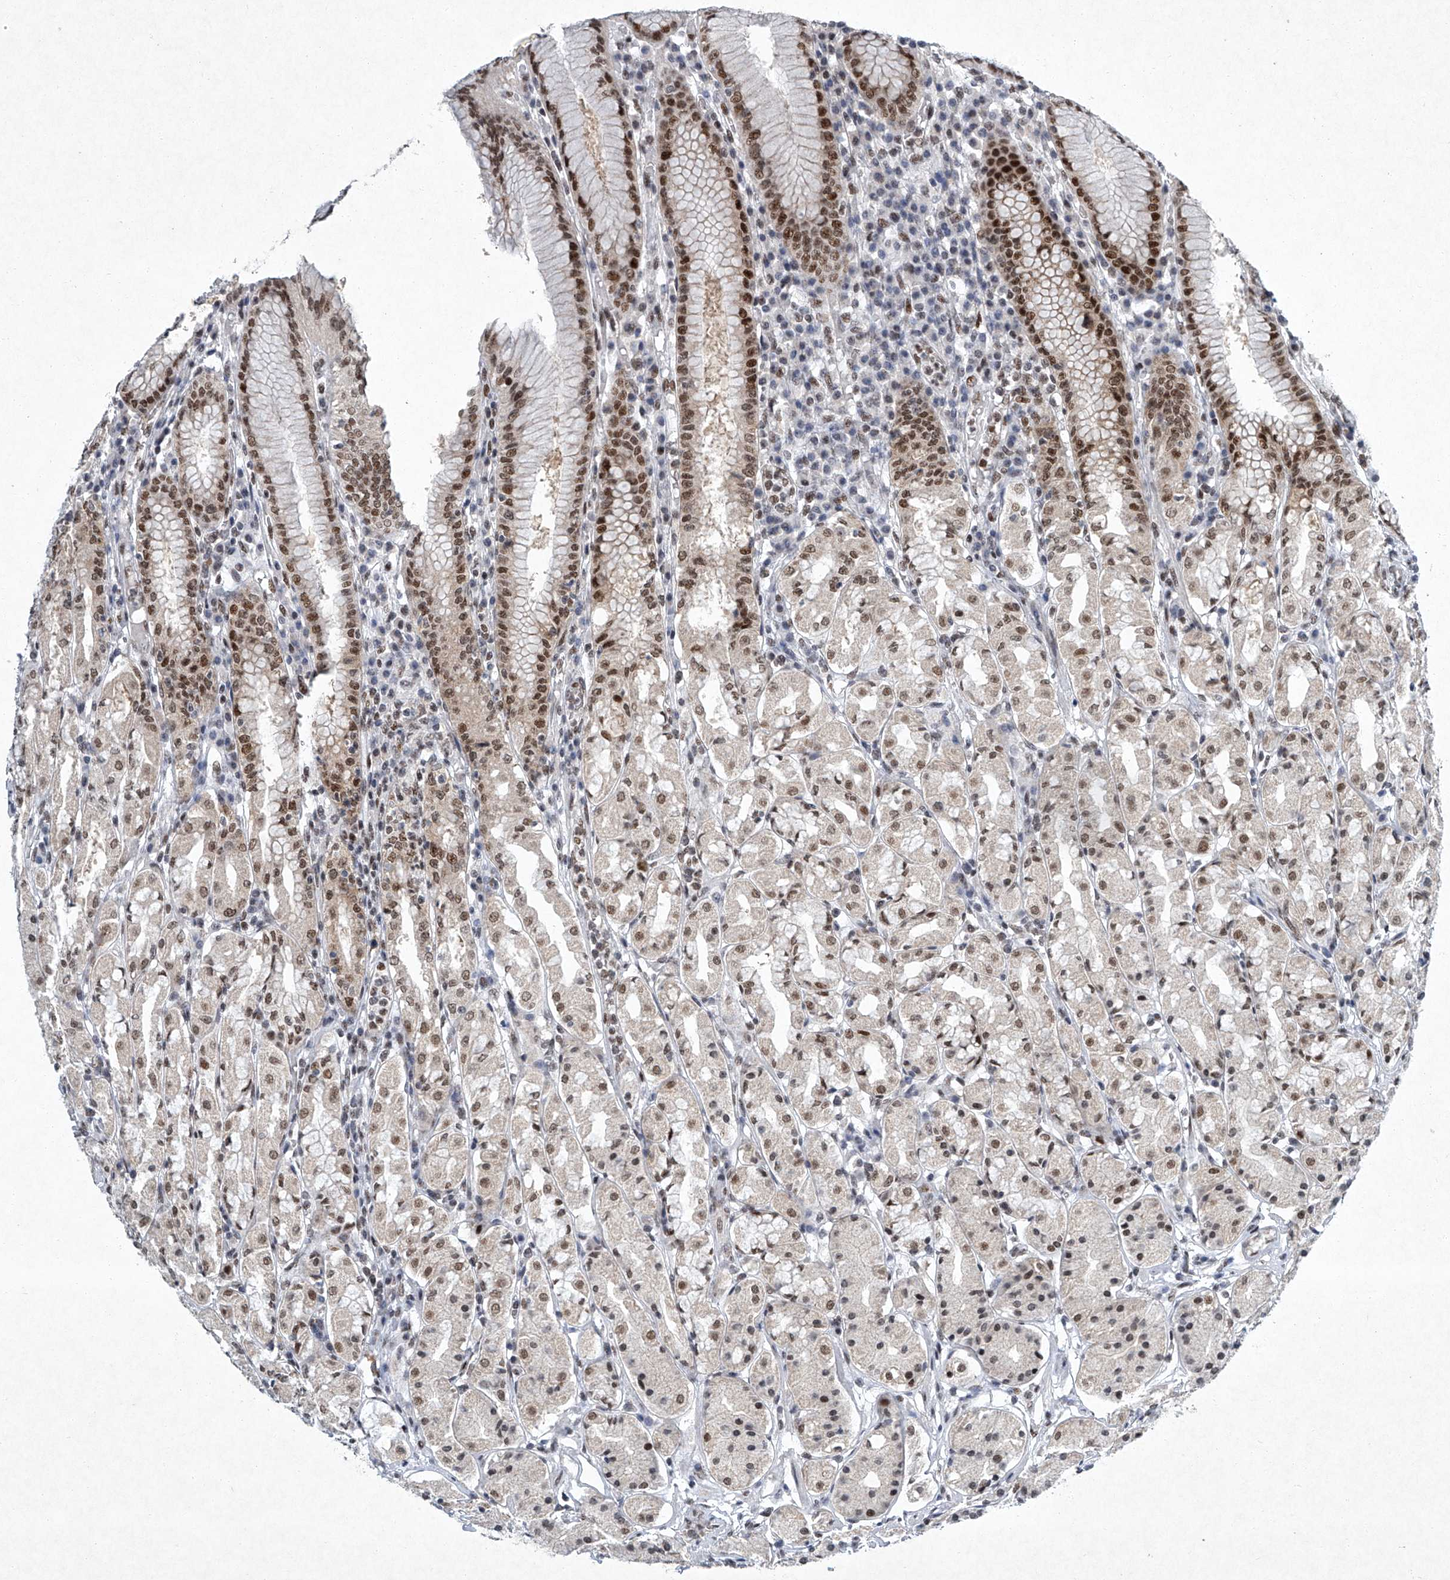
{"staining": {"intensity": "moderate", "quantity": ">75%", "location": "nuclear"}, "tissue": "stomach", "cell_type": "Glandular cells", "image_type": "normal", "snomed": [{"axis": "morphology", "description": "Normal tissue, NOS"}, {"axis": "topography", "description": "Stomach"}, {"axis": "topography", "description": "Stomach, lower"}], "caption": "Immunohistochemical staining of unremarkable stomach reveals moderate nuclear protein positivity in about >75% of glandular cells.", "gene": "TFDP1", "patient": {"sex": "female", "age": 56}}